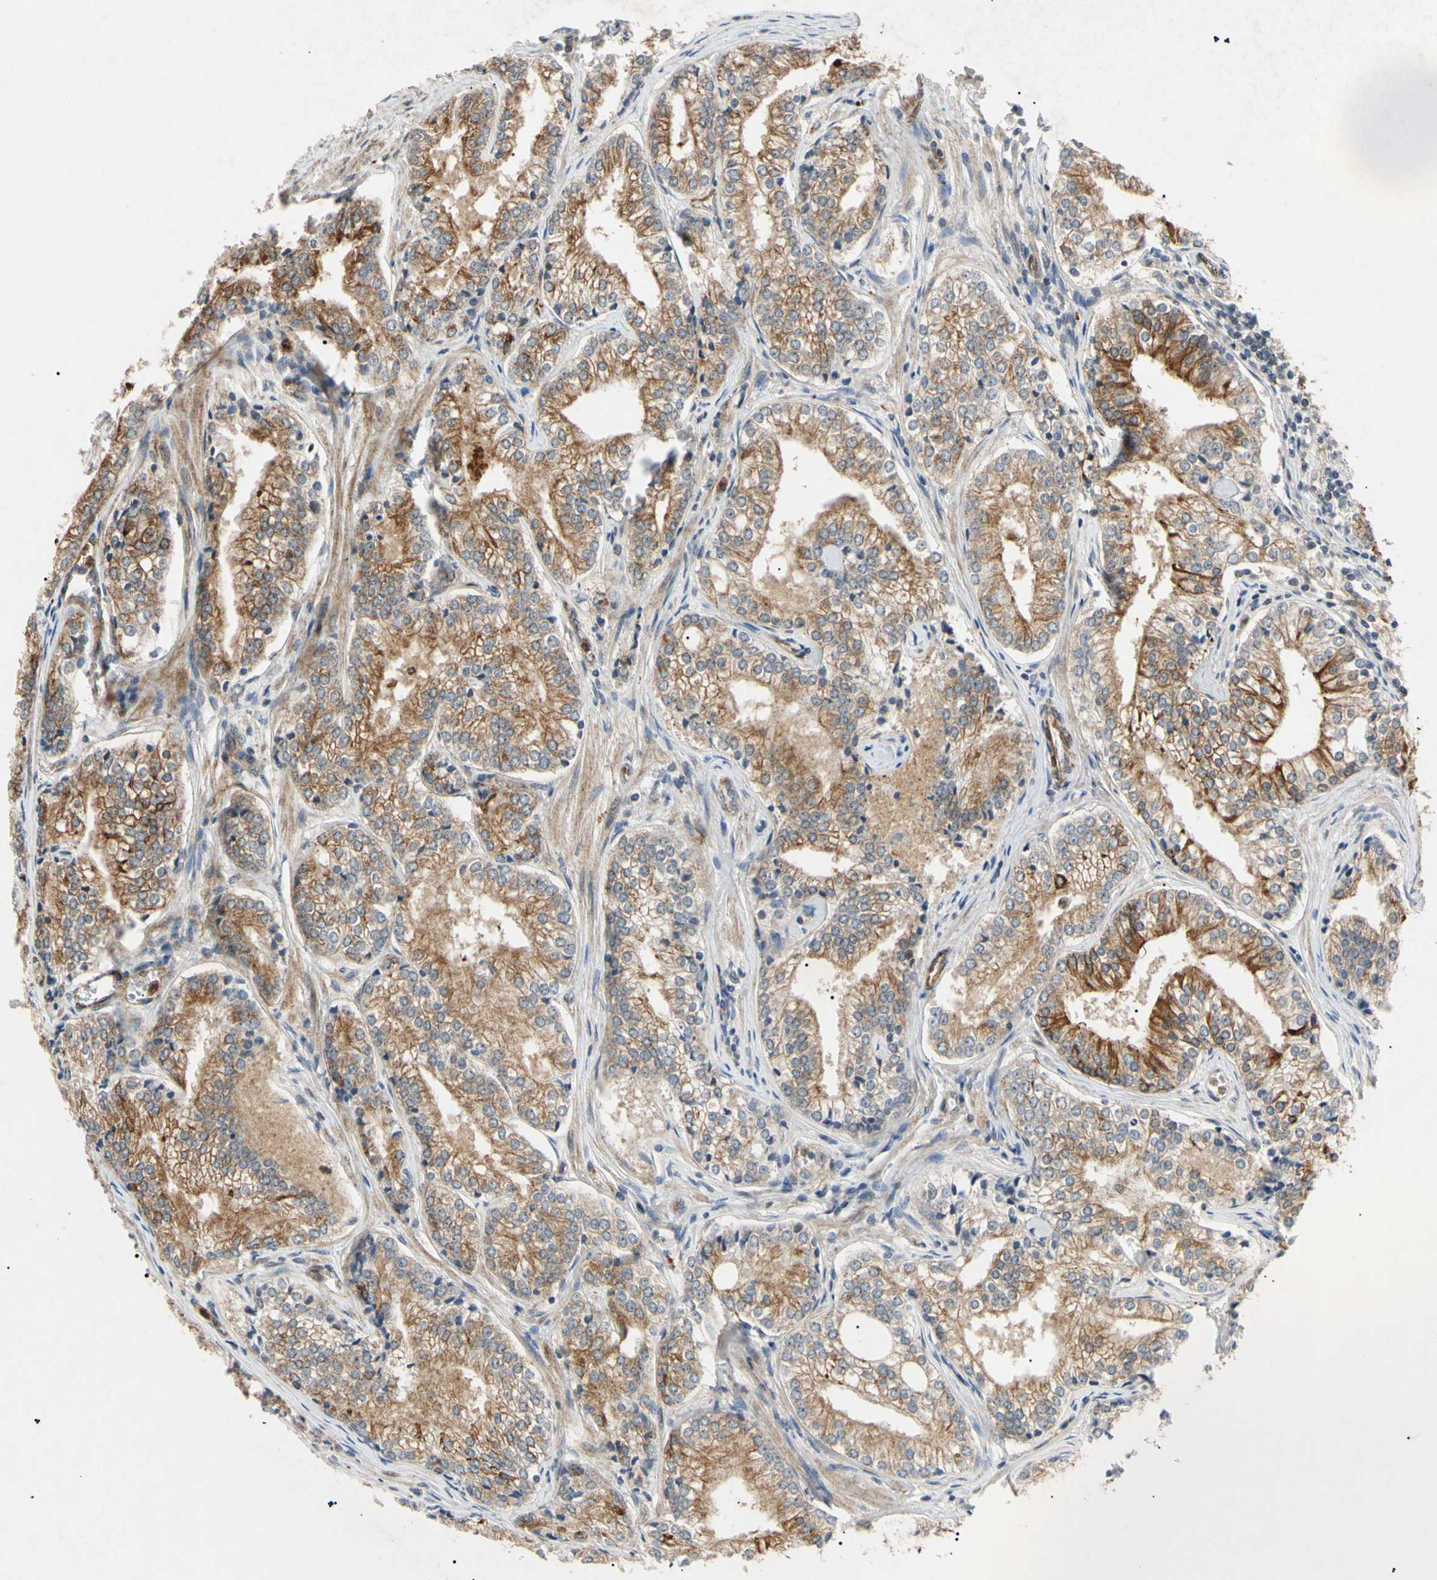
{"staining": {"intensity": "moderate", "quantity": "25%-75%", "location": "cytoplasmic/membranous"}, "tissue": "prostate cancer", "cell_type": "Tumor cells", "image_type": "cancer", "snomed": [{"axis": "morphology", "description": "Adenocarcinoma, Low grade"}, {"axis": "topography", "description": "Prostate"}], "caption": "Prostate cancer stained with a brown dye reveals moderate cytoplasmic/membranous positive expression in approximately 25%-75% of tumor cells.", "gene": "TUBB4A", "patient": {"sex": "male", "age": 60}}